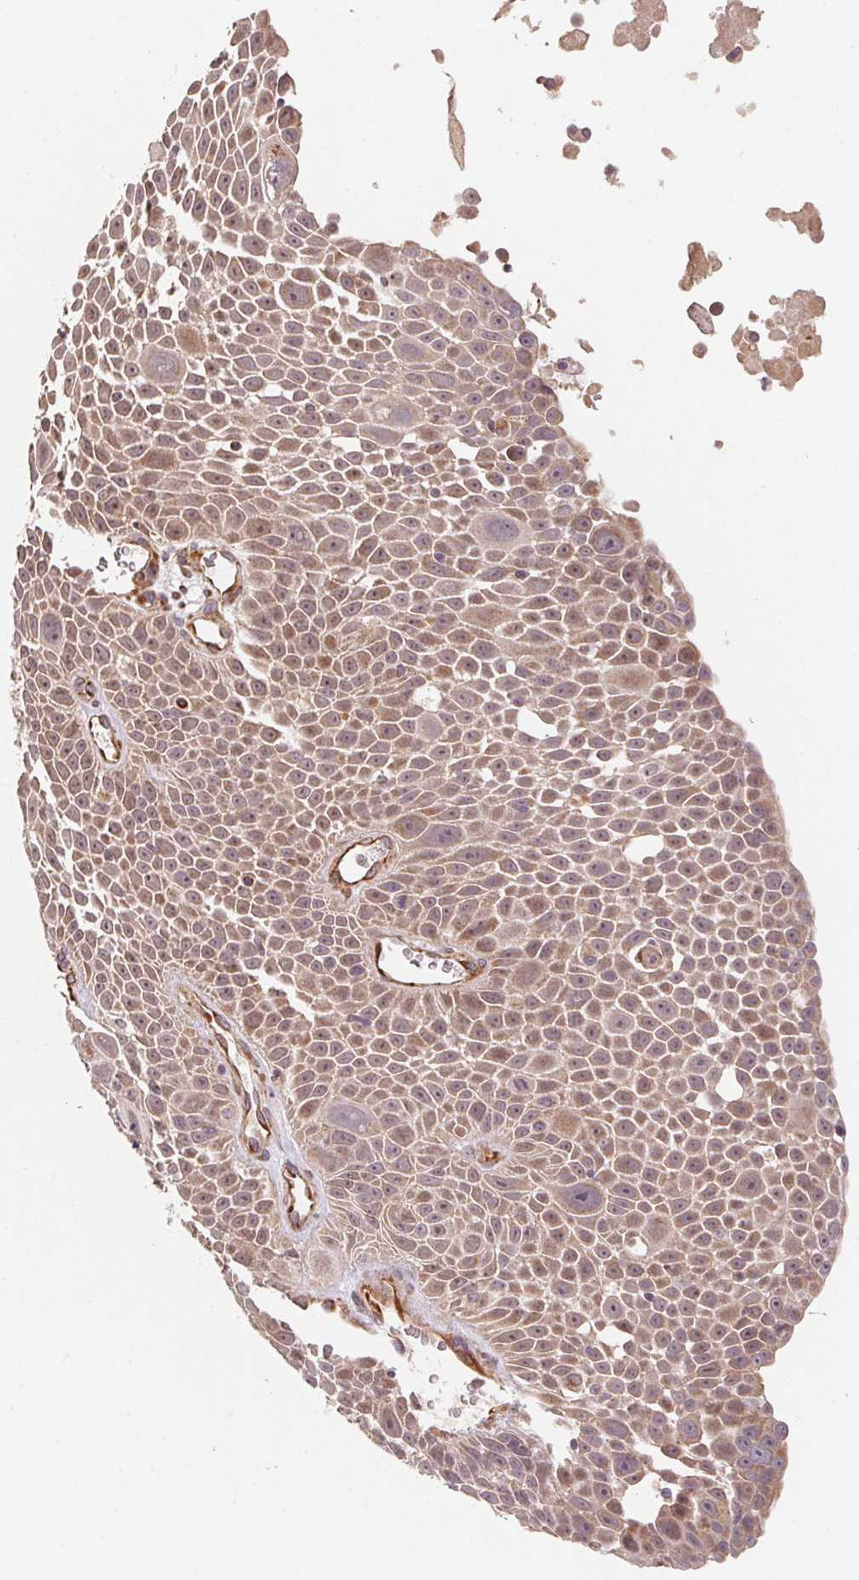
{"staining": {"intensity": "weak", "quantity": ">75%", "location": "cytoplasmic/membranous,nuclear"}, "tissue": "lung cancer", "cell_type": "Tumor cells", "image_type": "cancer", "snomed": [{"axis": "morphology", "description": "Squamous cell carcinoma, NOS"}, {"axis": "morphology", "description": "Squamous cell carcinoma, metastatic, NOS"}, {"axis": "topography", "description": "Lymph node"}, {"axis": "topography", "description": "Lung"}], "caption": "The photomicrograph exhibits a brown stain indicating the presence of a protein in the cytoplasmic/membranous and nuclear of tumor cells in squamous cell carcinoma (lung).", "gene": "TSPAN12", "patient": {"sex": "female", "age": 62}}